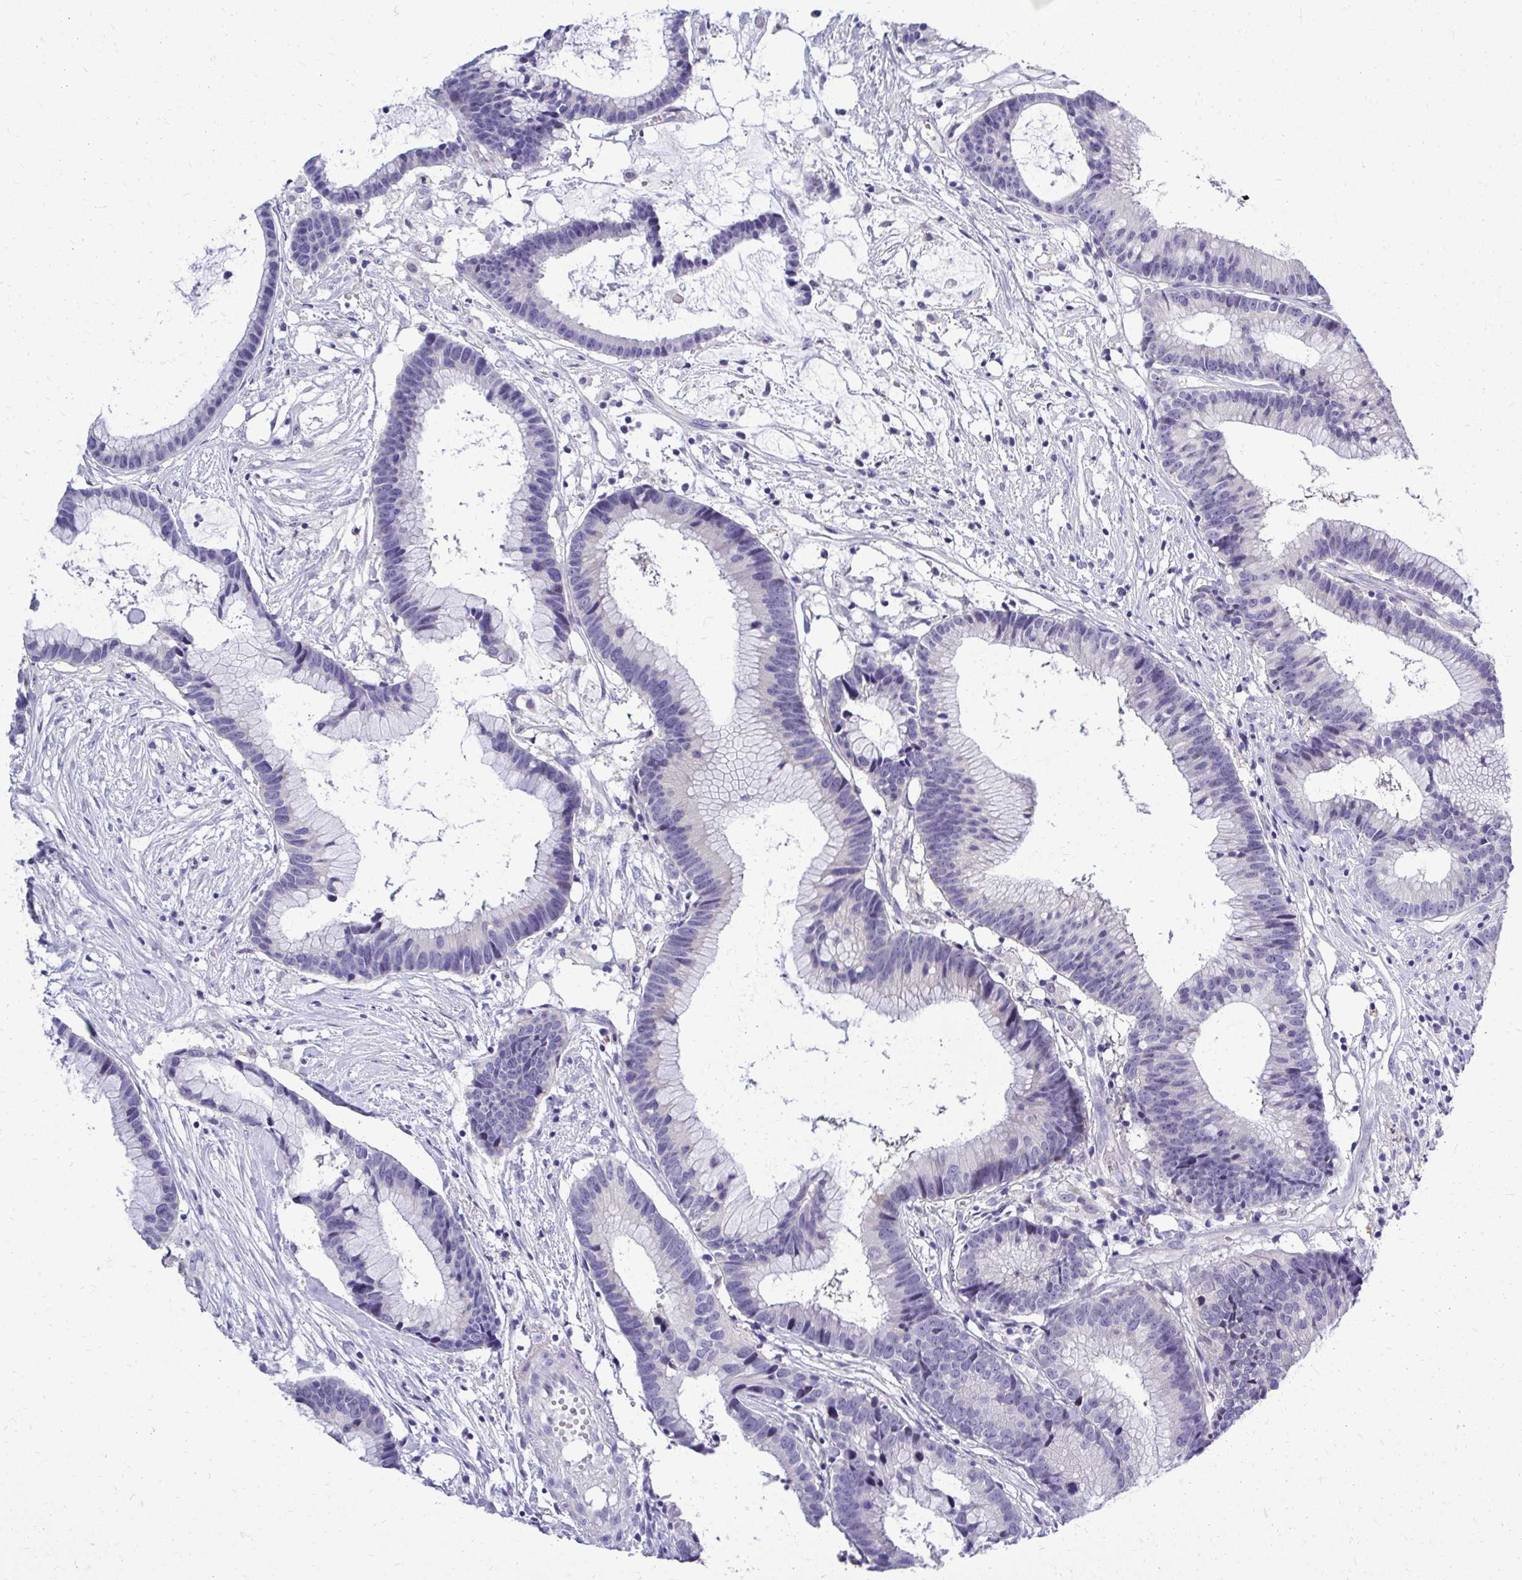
{"staining": {"intensity": "negative", "quantity": "none", "location": "none"}, "tissue": "colorectal cancer", "cell_type": "Tumor cells", "image_type": "cancer", "snomed": [{"axis": "morphology", "description": "Adenocarcinoma, NOS"}, {"axis": "topography", "description": "Colon"}], "caption": "Tumor cells show no significant staining in colorectal cancer (adenocarcinoma).", "gene": "ZSWIM9", "patient": {"sex": "female", "age": 78}}